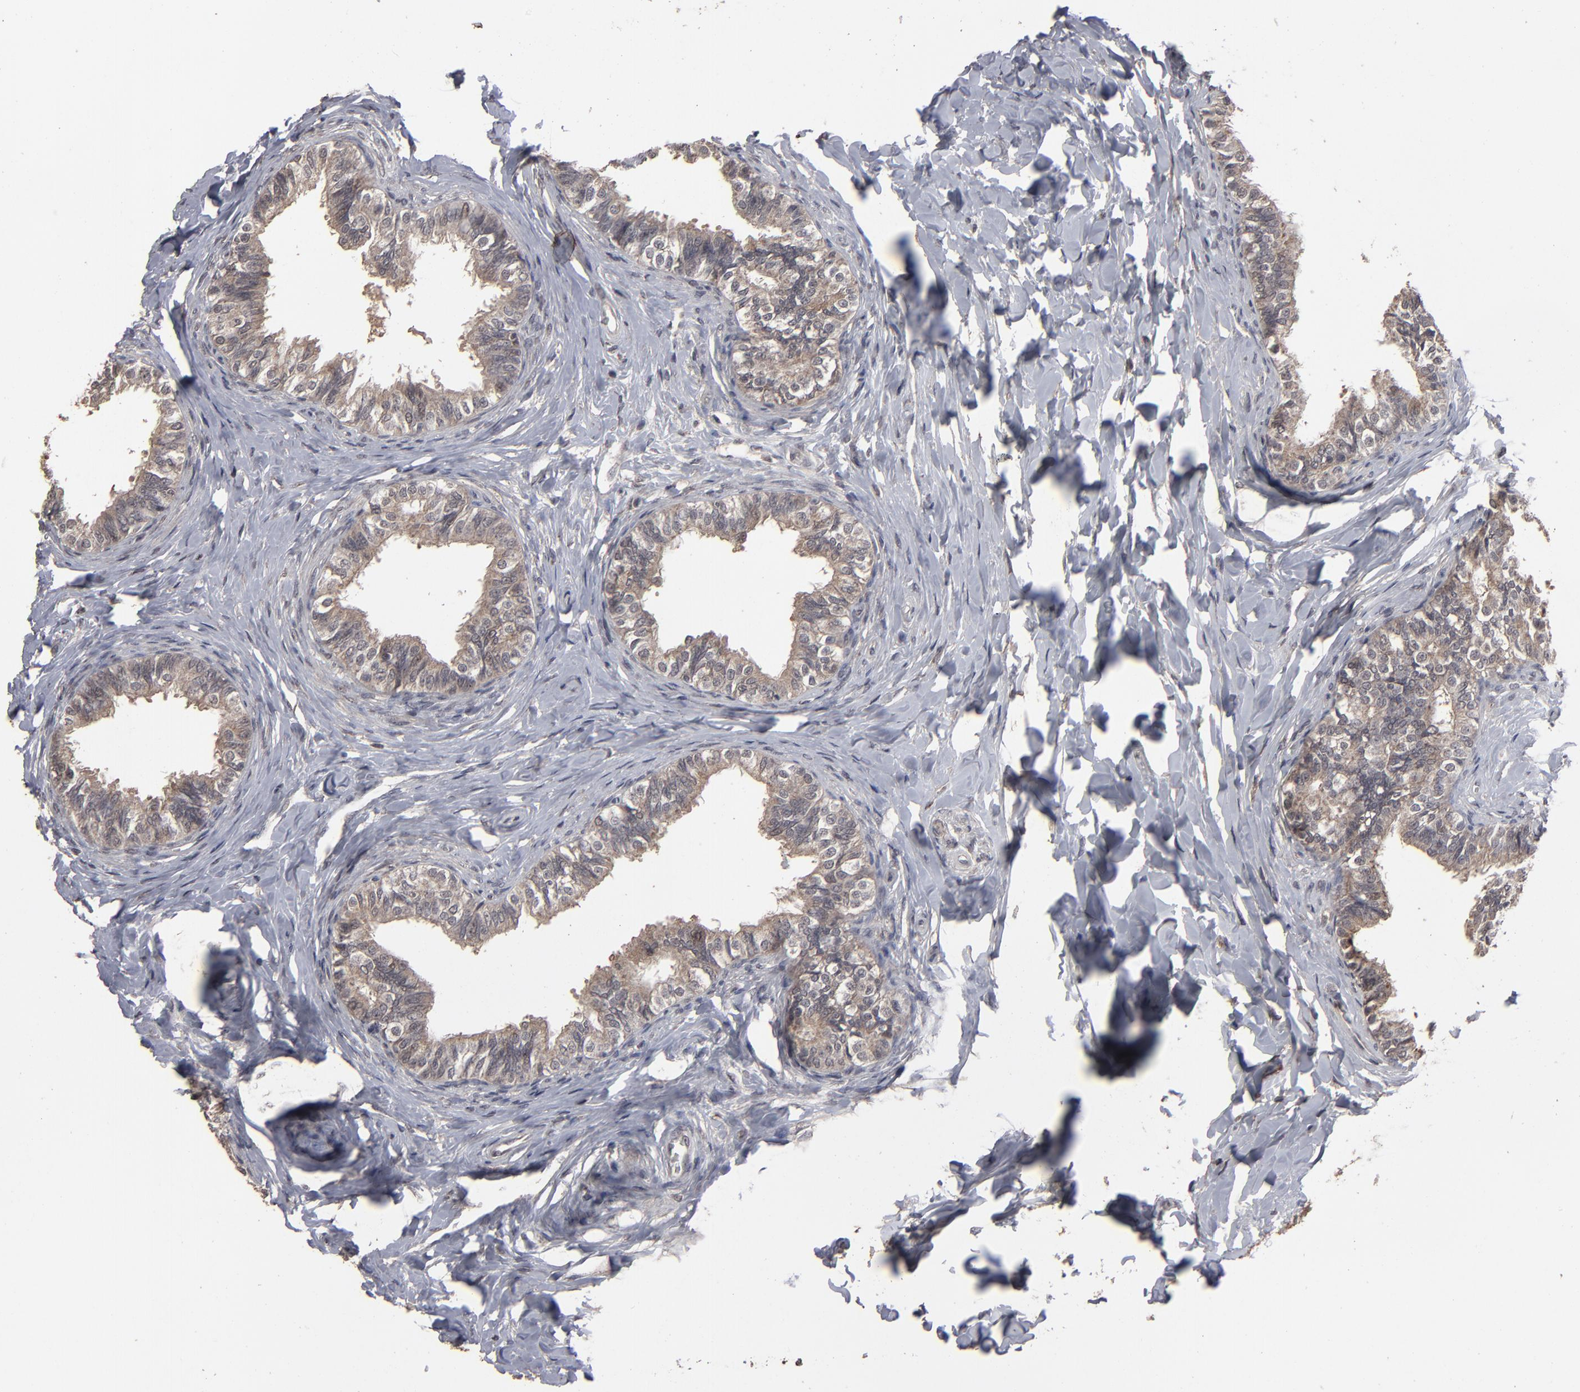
{"staining": {"intensity": "moderate", "quantity": ">75%", "location": "cytoplasmic/membranous"}, "tissue": "epididymis", "cell_type": "Glandular cells", "image_type": "normal", "snomed": [{"axis": "morphology", "description": "Normal tissue, NOS"}, {"axis": "topography", "description": "Soft tissue"}, {"axis": "topography", "description": "Epididymis"}], "caption": "Epididymis was stained to show a protein in brown. There is medium levels of moderate cytoplasmic/membranous expression in approximately >75% of glandular cells. (DAB IHC with brightfield microscopy, high magnification).", "gene": "SLC22A17", "patient": {"sex": "male", "age": 26}}